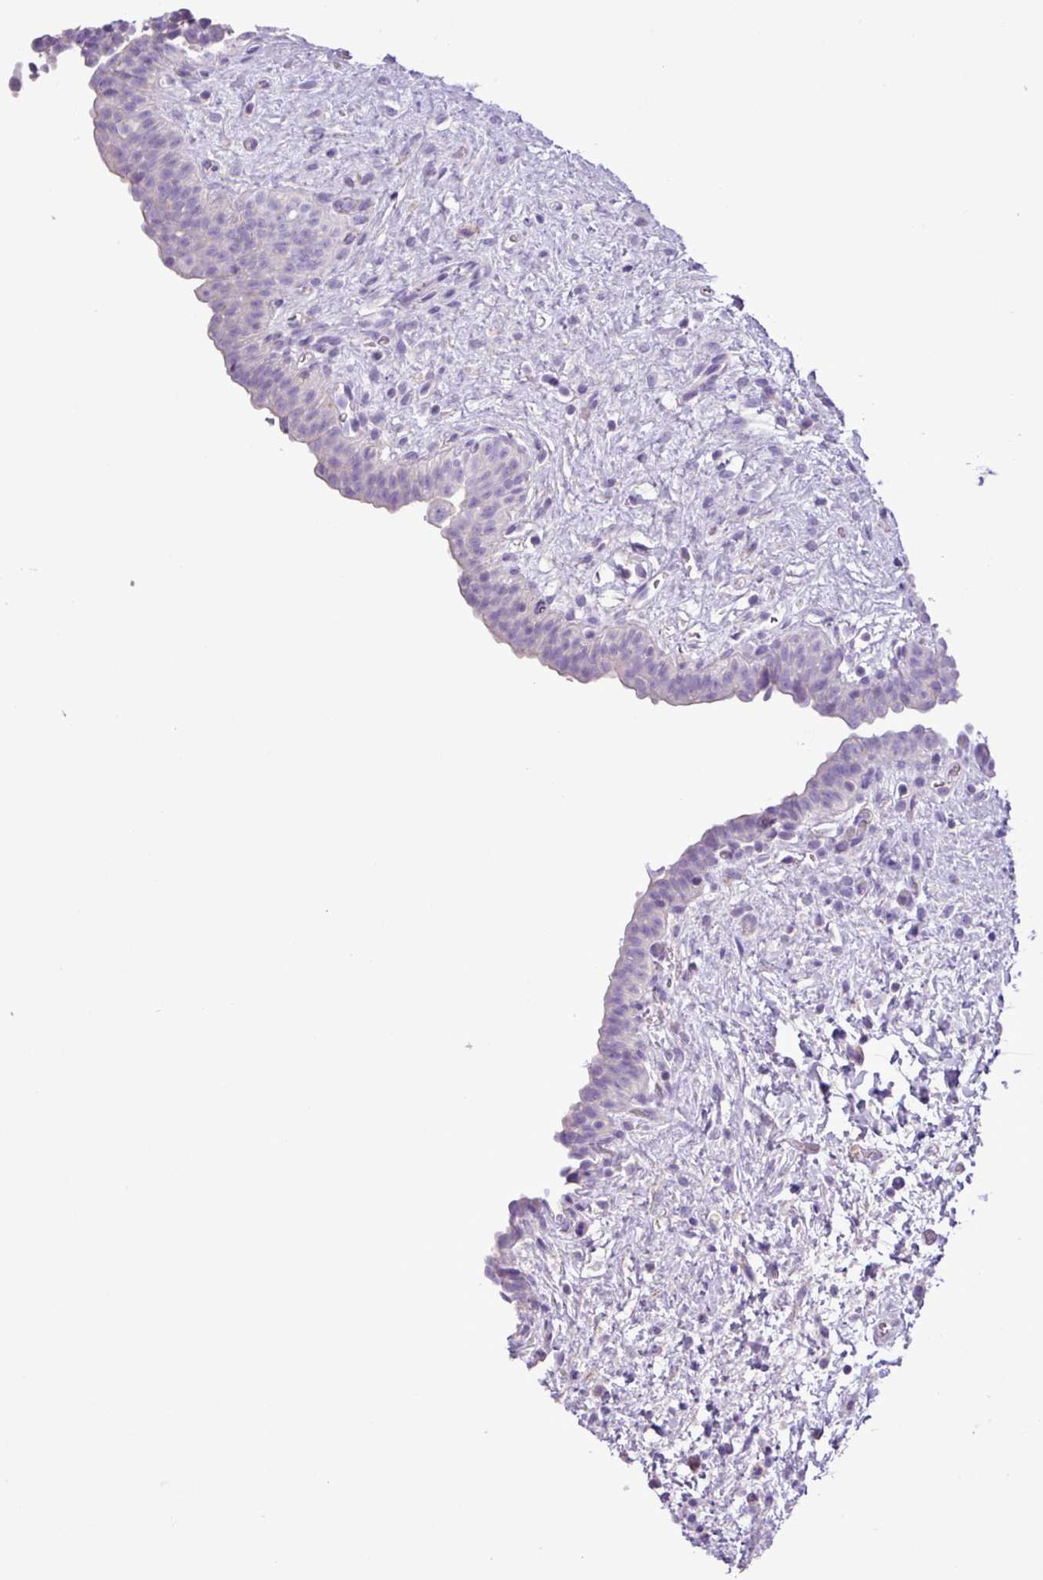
{"staining": {"intensity": "negative", "quantity": "none", "location": "none"}, "tissue": "urinary bladder", "cell_type": "Urothelial cells", "image_type": "normal", "snomed": [{"axis": "morphology", "description": "Normal tissue, NOS"}, {"axis": "topography", "description": "Urinary bladder"}], "caption": "Immunohistochemistry (IHC) image of benign urinary bladder: human urinary bladder stained with DAB (3,3'-diaminobenzidine) exhibits no significant protein staining in urothelial cells. (Stains: DAB (3,3'-diaminobenzidine) immunohistochemistry with hematoxylin counter stain, Microscopy: brightfield microscopy at high magnification).", "gene": "ZNF334", "patient": {"sex": "male", "age": 69}}